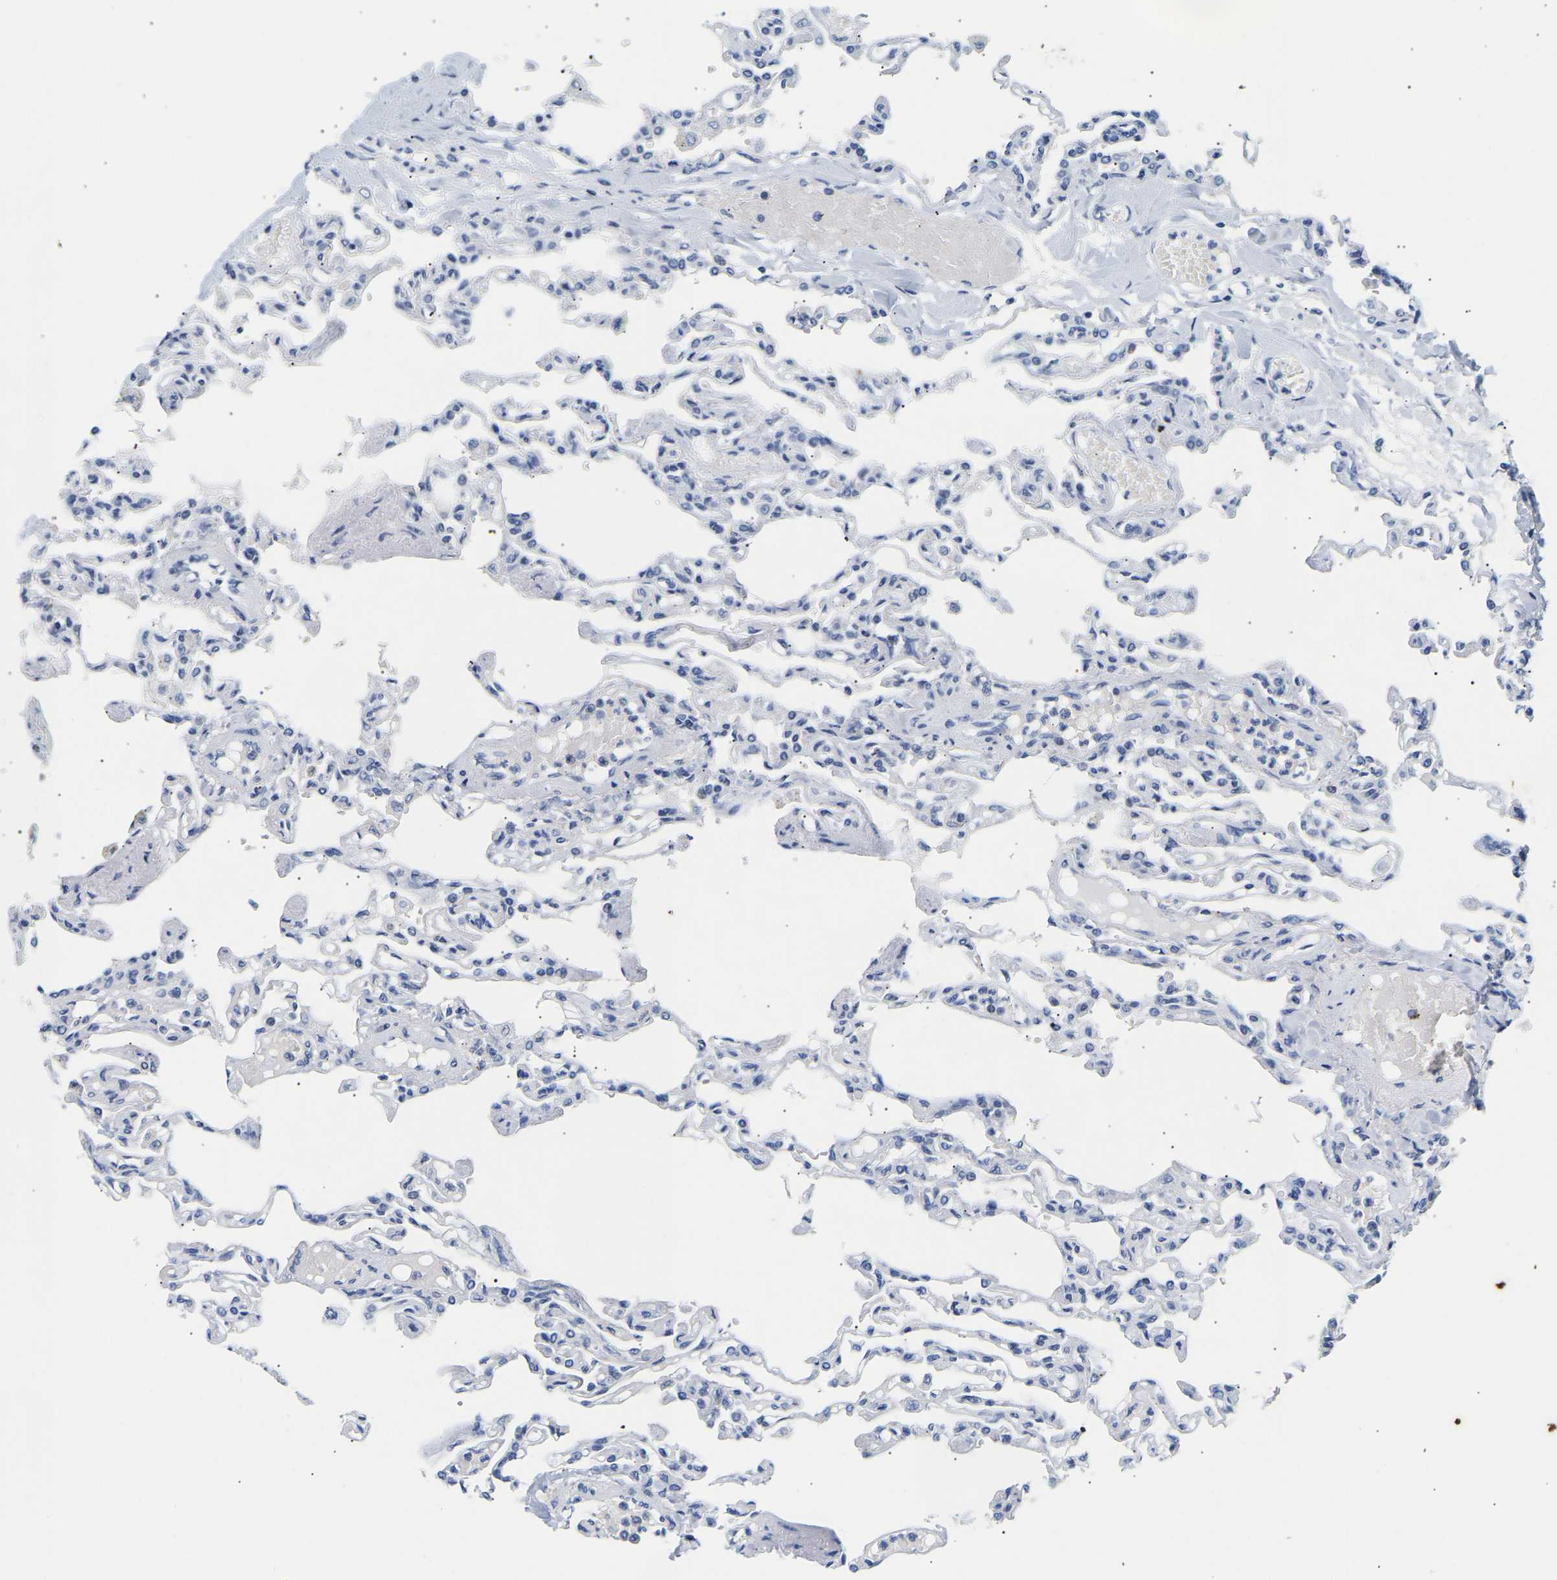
{"staining": {"intensity": "negative", "quantity": "none", "location": "none"}, "tissue": "lung", "cell_type": "Alveolar cells", "image_type": "normal", "snomed": [{"axis": "morphology", "description": "Normal tissue, NOS"}, {"axis": "topography", "description": "Lung"}], "caption": "Immunohistochemistry image of normal human lung stained for a protein (brown), which demonstrates no staining in alveolar cells.", "gene": "SPINK2", "patient": {"sex": "male", "age": 21}}